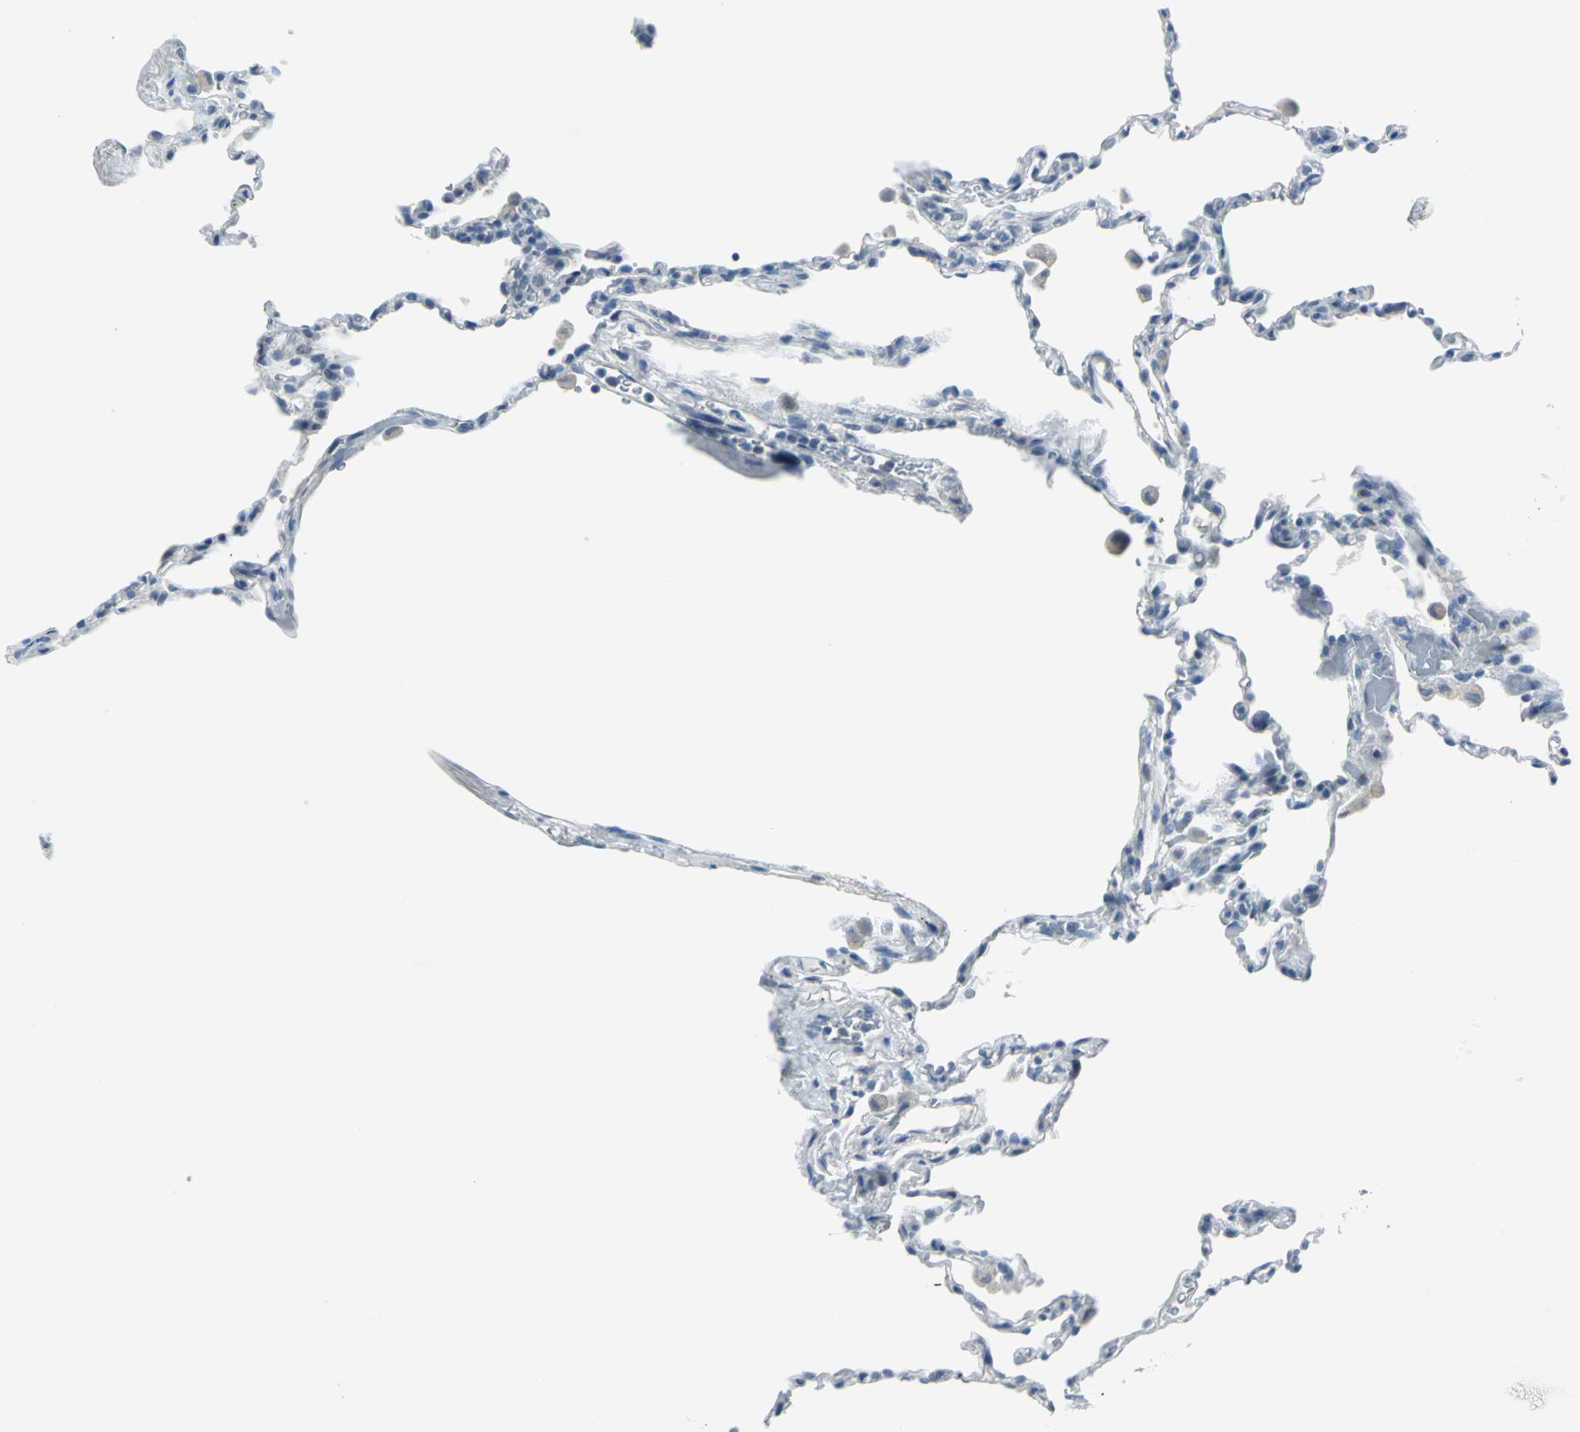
{"staining": {"intensity": "negative", "quantity": "none", "location": "none"}, "tissue": "lung", "cell_type": "Alveolar cells", "image_type": "normal", "snomed": [{"axis": "morphology", "description": "Normal tissue, NOS"}, {"axis": "topography", "description": "Lung"}], "caption": "This is a histopathology image of immunohistochemistry staining of benign lung, which shows no positivity in alveolar cells. The staining is performed using DAB (3,3'-diaminobenzidine) brown chromogen with nuclei counter-stained in using hematoxylin.", "gene": "DNAI2", "patient": {"sex": "male", "age": 59}}